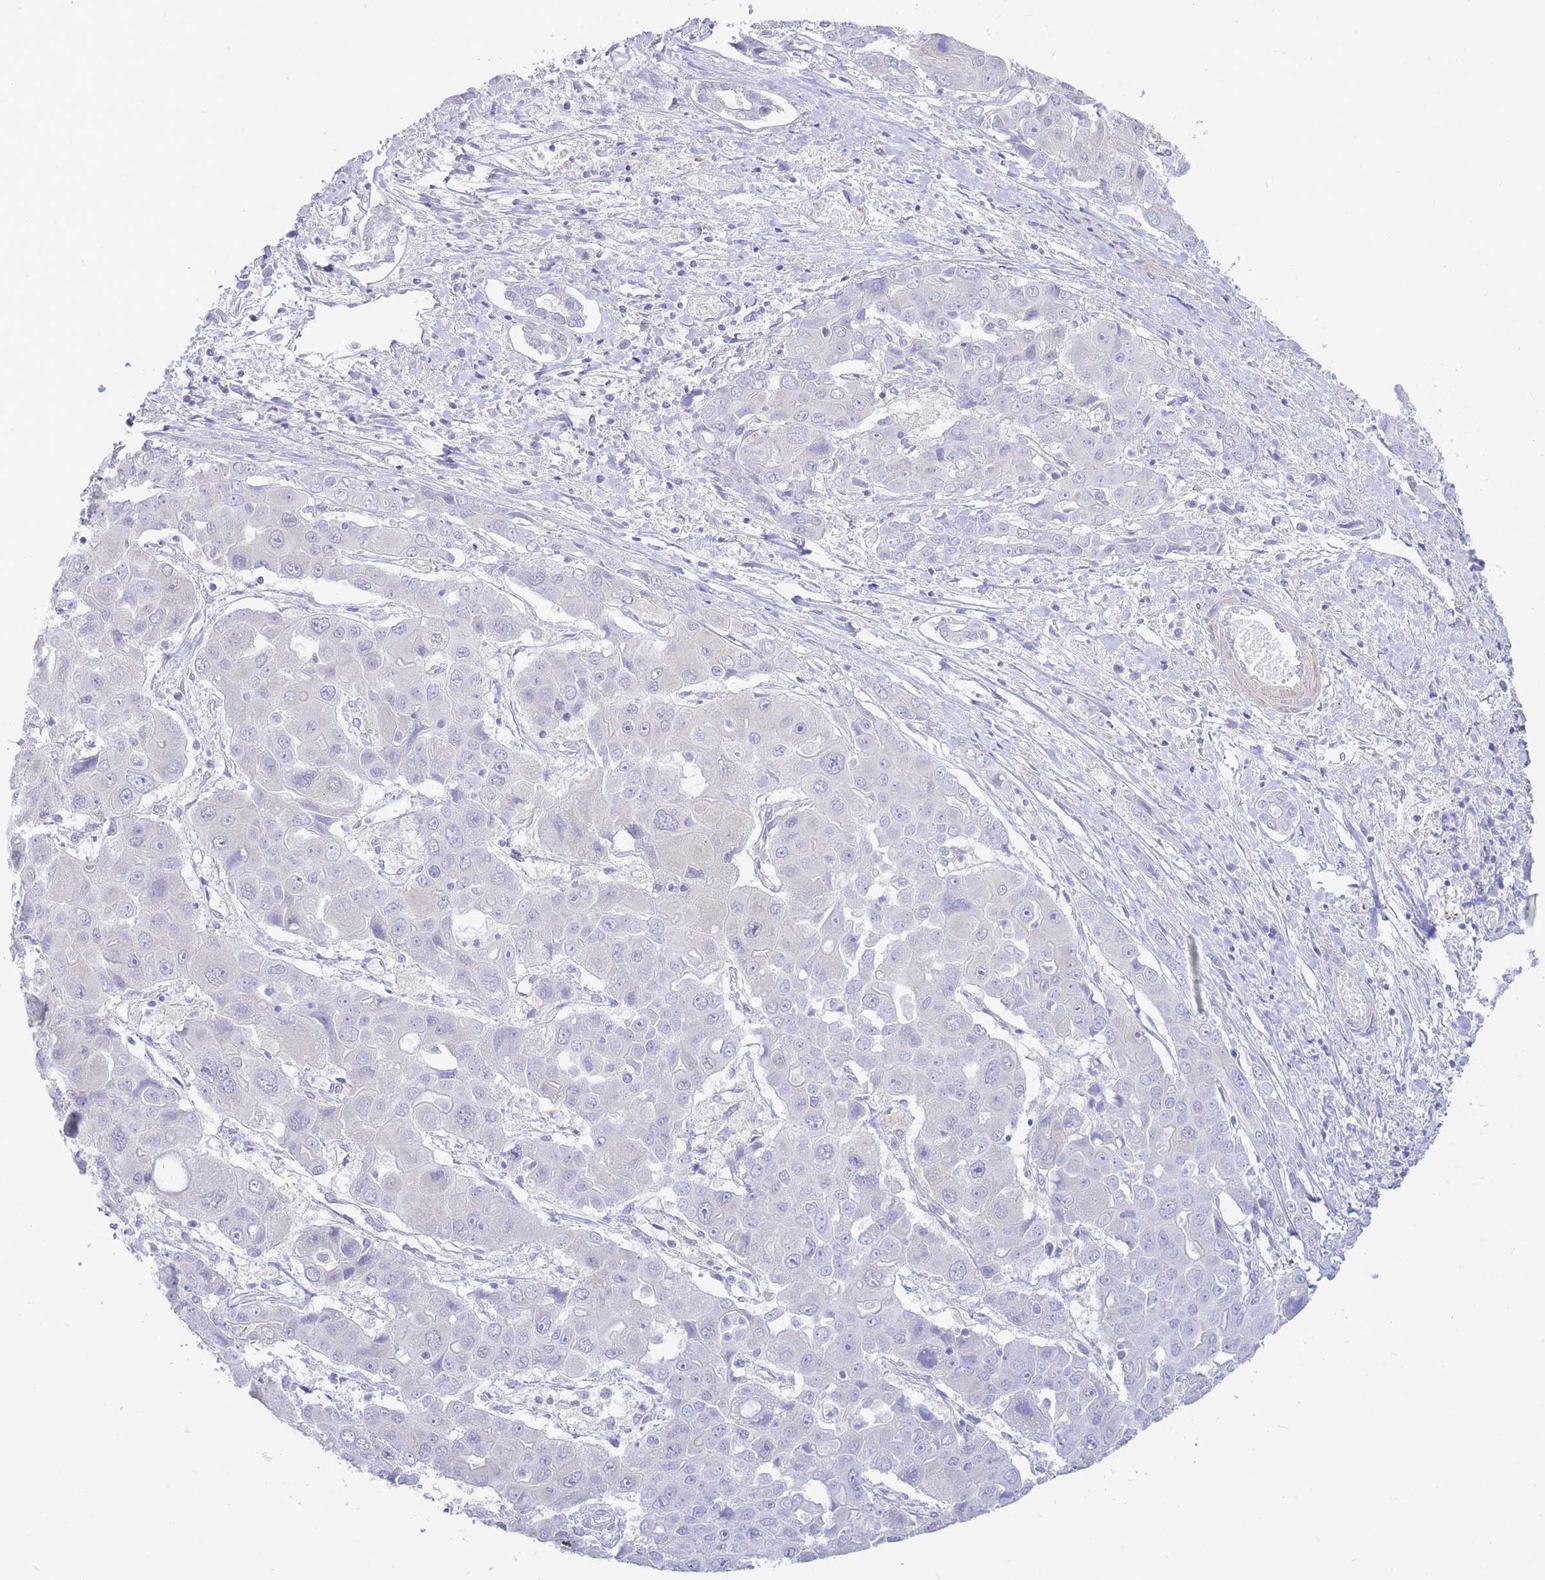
{"staining": {"intensity": "negative", "quantity": "none", "location": "none"}, "tissue": "liver cancer", "cell_type": "Tumor cells", "image_type": "cancer", "snomed": [{"axis": "morphology", "description": "Cholangiocarcinoma"}, {"axis": "topography", "description": "Liver"}], "caption": "A photomicrograph of liver cancer stained for a protein shows no brown staining in tumor cells. (Brightfield microscopy of DAB immunohistochemistry (IHC) at high magnification).", "gene": "SUGT1", "patient": {"sex": "male", "age": 67}}